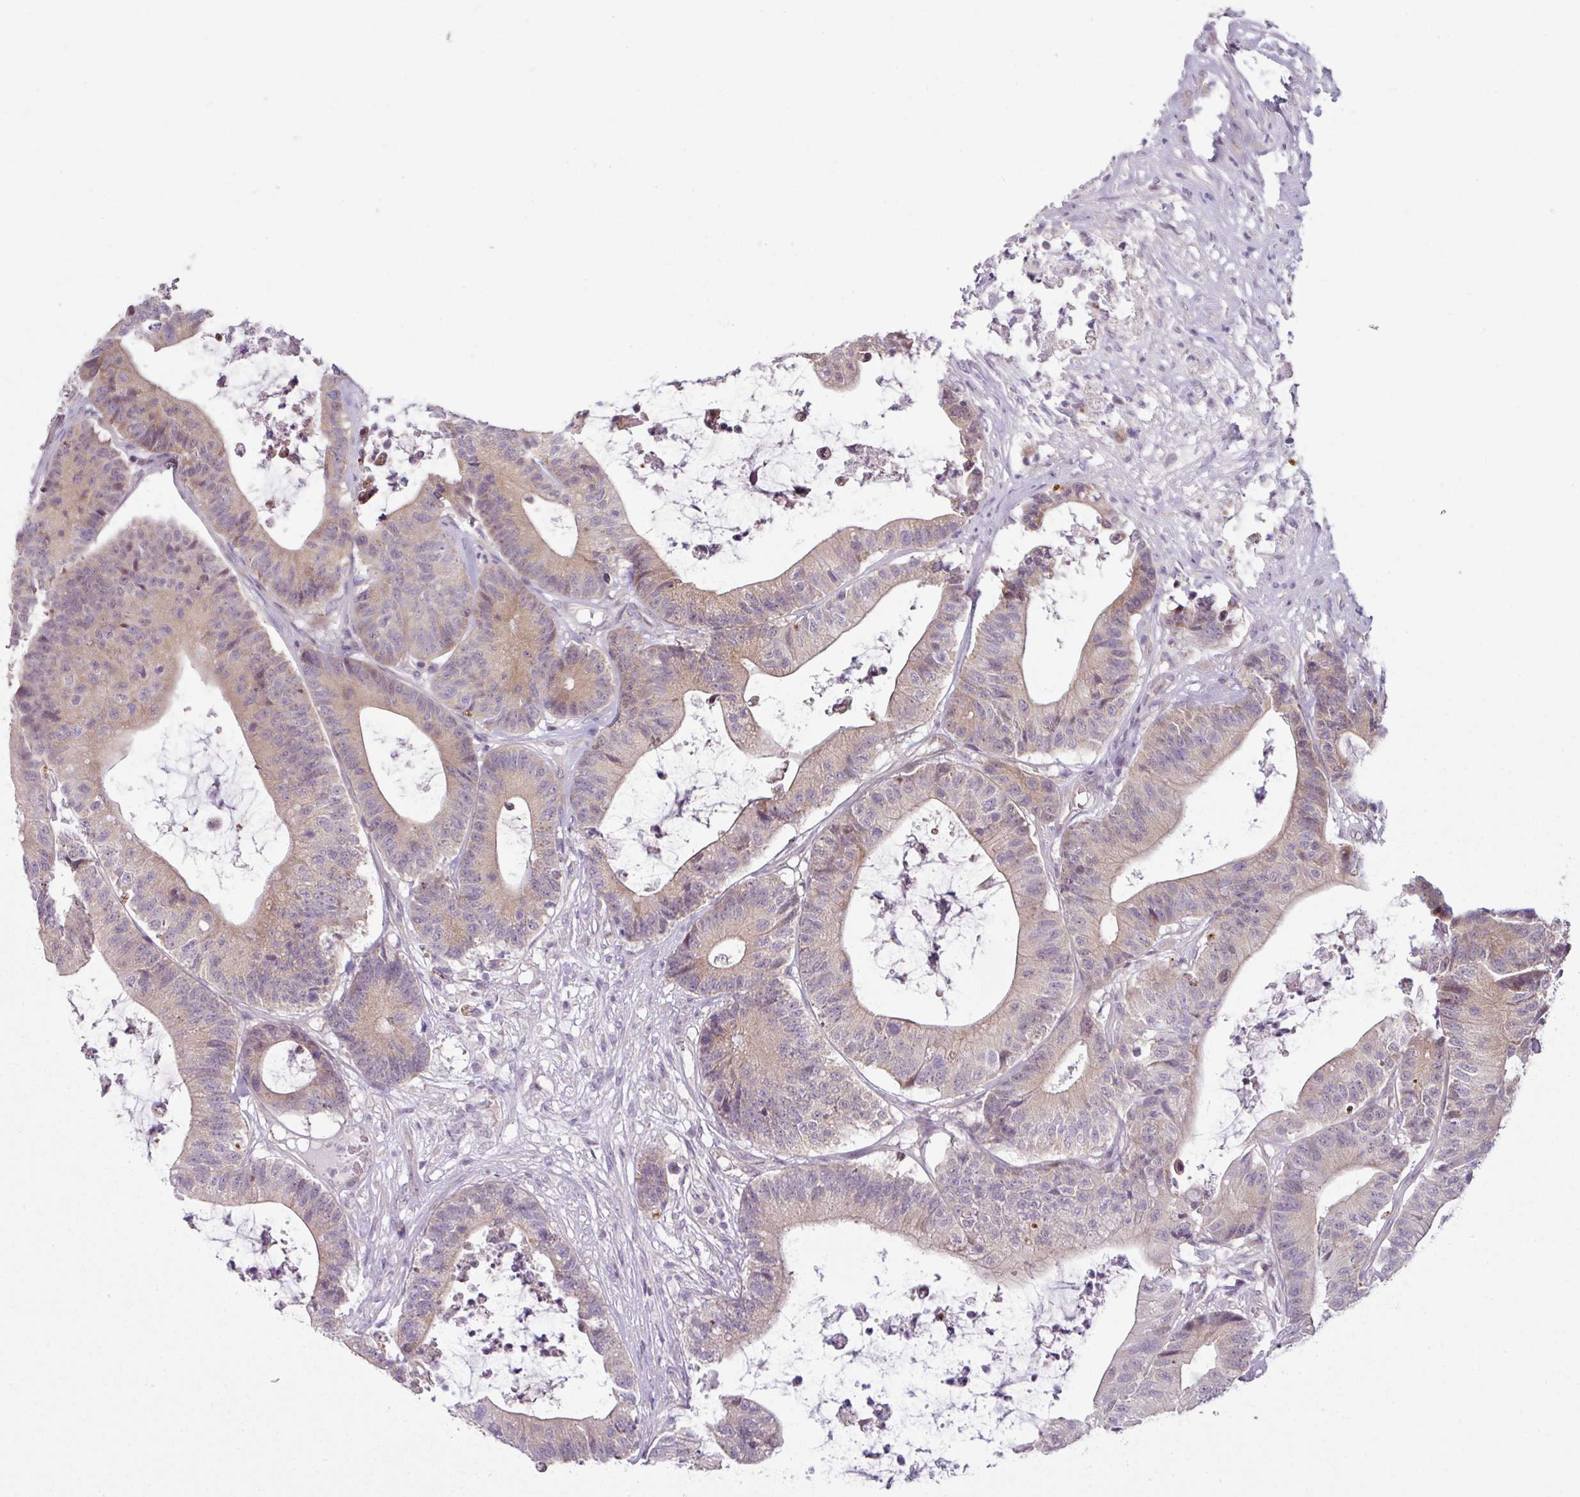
{"staining": {"intensity": "weak", "quantity": ">75%", "location": "cytoplasmic/membranous"}, "tissue": "colorectal cancer", "cell_type": "Tumor cells", "image_type": "cancer", "snomed": [{"axis": "morphology", "description": "Adenocarcinoma, NOS"}, {"axis": "topography", "description": "Colon"}], "caption": "Adenocarcinoma (colorectal) stained with a protein marker demonstrates weak staining in tumor cells.", "gene": "DERPC", "patient": {"sex": "female", "age": 84}}